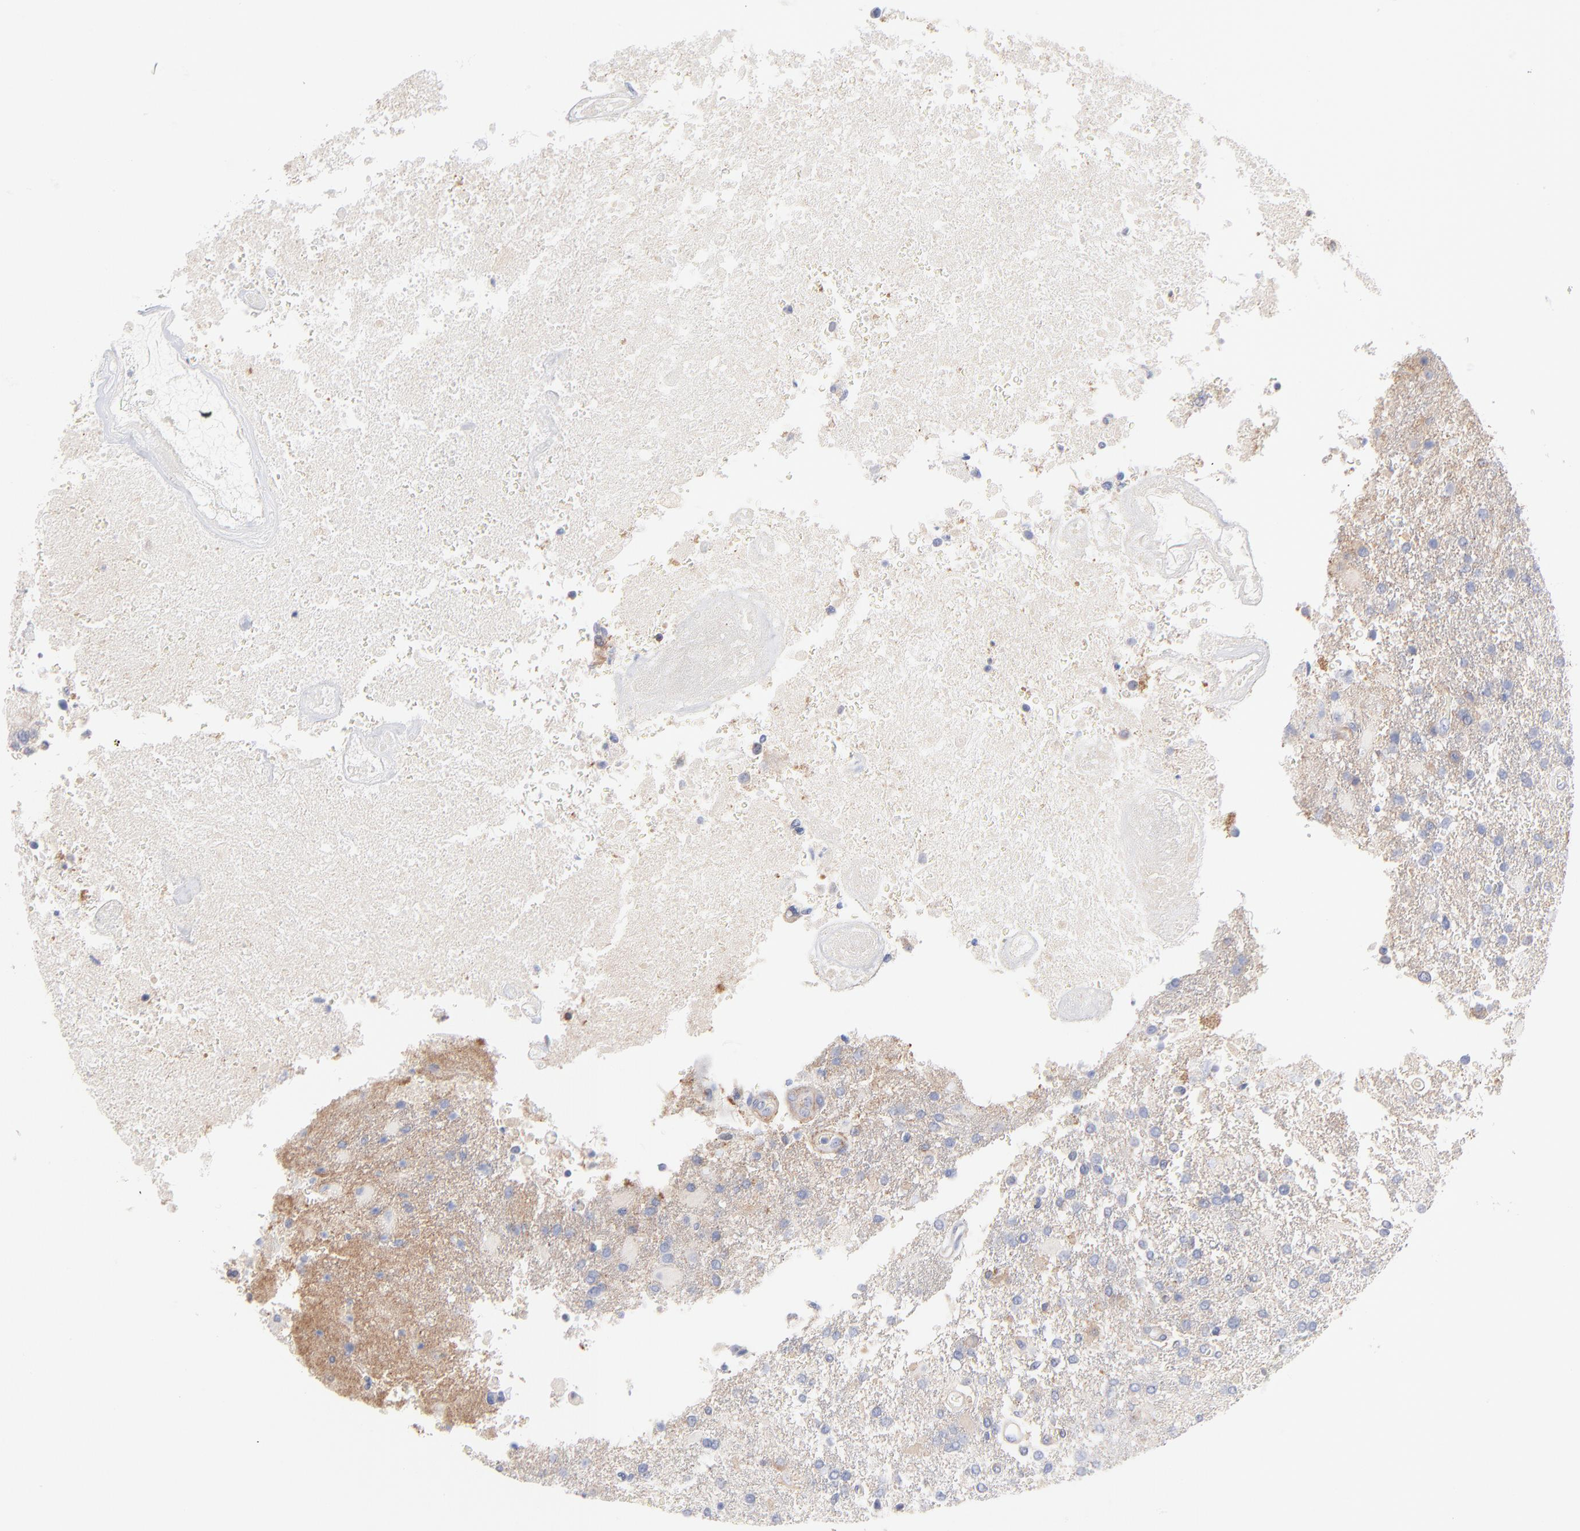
{"staining": {"intensity": "weak", "quantity": "<25%", "location": "cytoplasmic/membranous"}, "tissue": "glioma", "cell_type": "Tumor cells", "image_type": "cancer", "snomed": [{"axis": "morphology", "description": "Glioma, malignant, High grade"}, {"axis": "topography", "description": "Cerebral cortex"}], "caption": "Immunohistochemical staining of malignant high-grade glioma displays no significant positivity in tumor cells.", "gene": "SEPTIN6", "patient": {"sex": "male", "age": 79}}